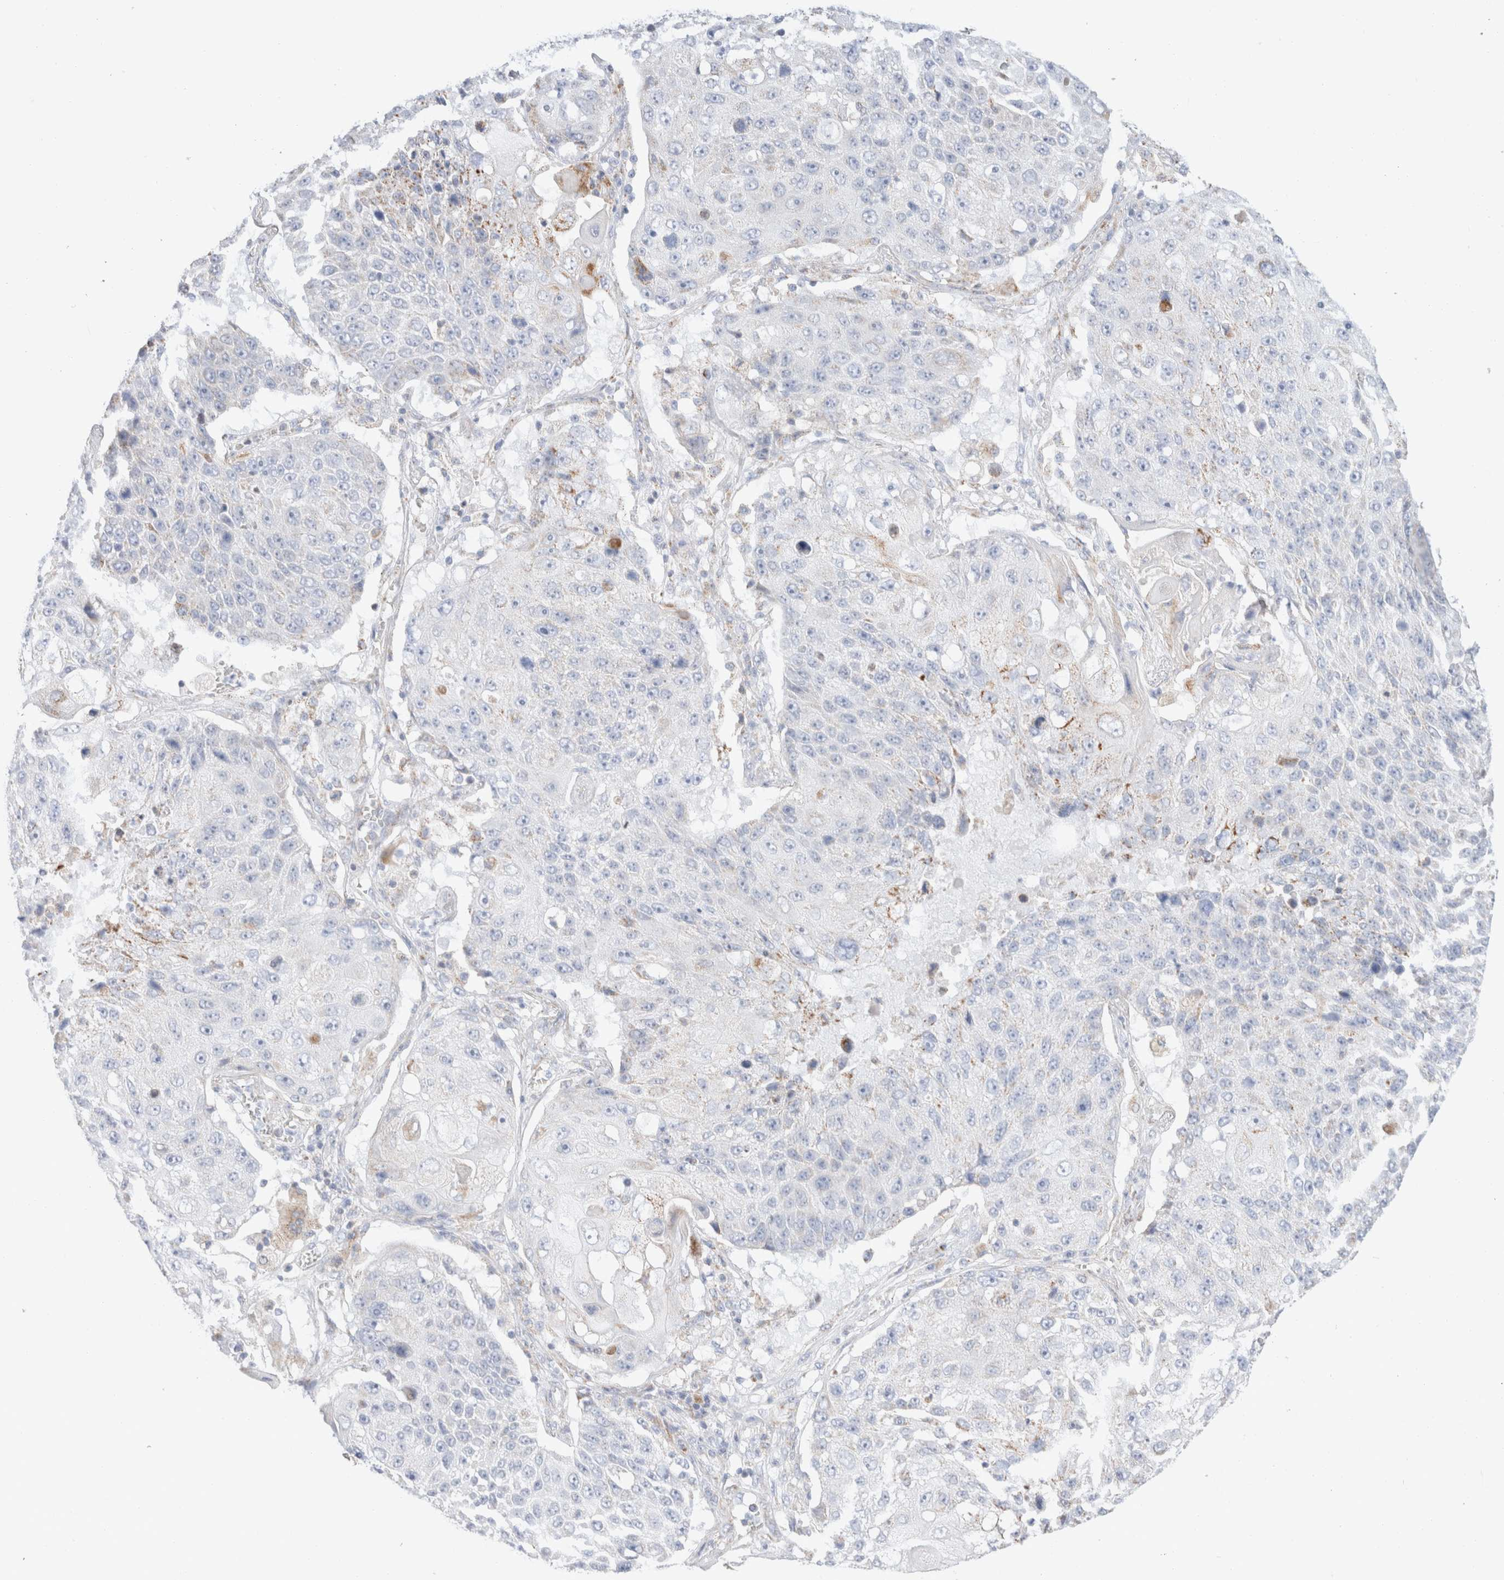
{"staining": {"intensity": "negative", "quantity": "none", "location": "none"}, "tissue": "lung cancer", "cell_type": "Tumor cells", "image_type": "cancer", "snomed": [{"axis": "morphology", "description": "Squamous cell carcinoma, NOS"}, {"axis": "topography", "description": "Lung"}], "caption": "Tumor cells show no significant protein positivity in lung squamous cell carcinoma.", "gene": "ATP6V1C1", "patient": {"sex": "male", "age": 61}}